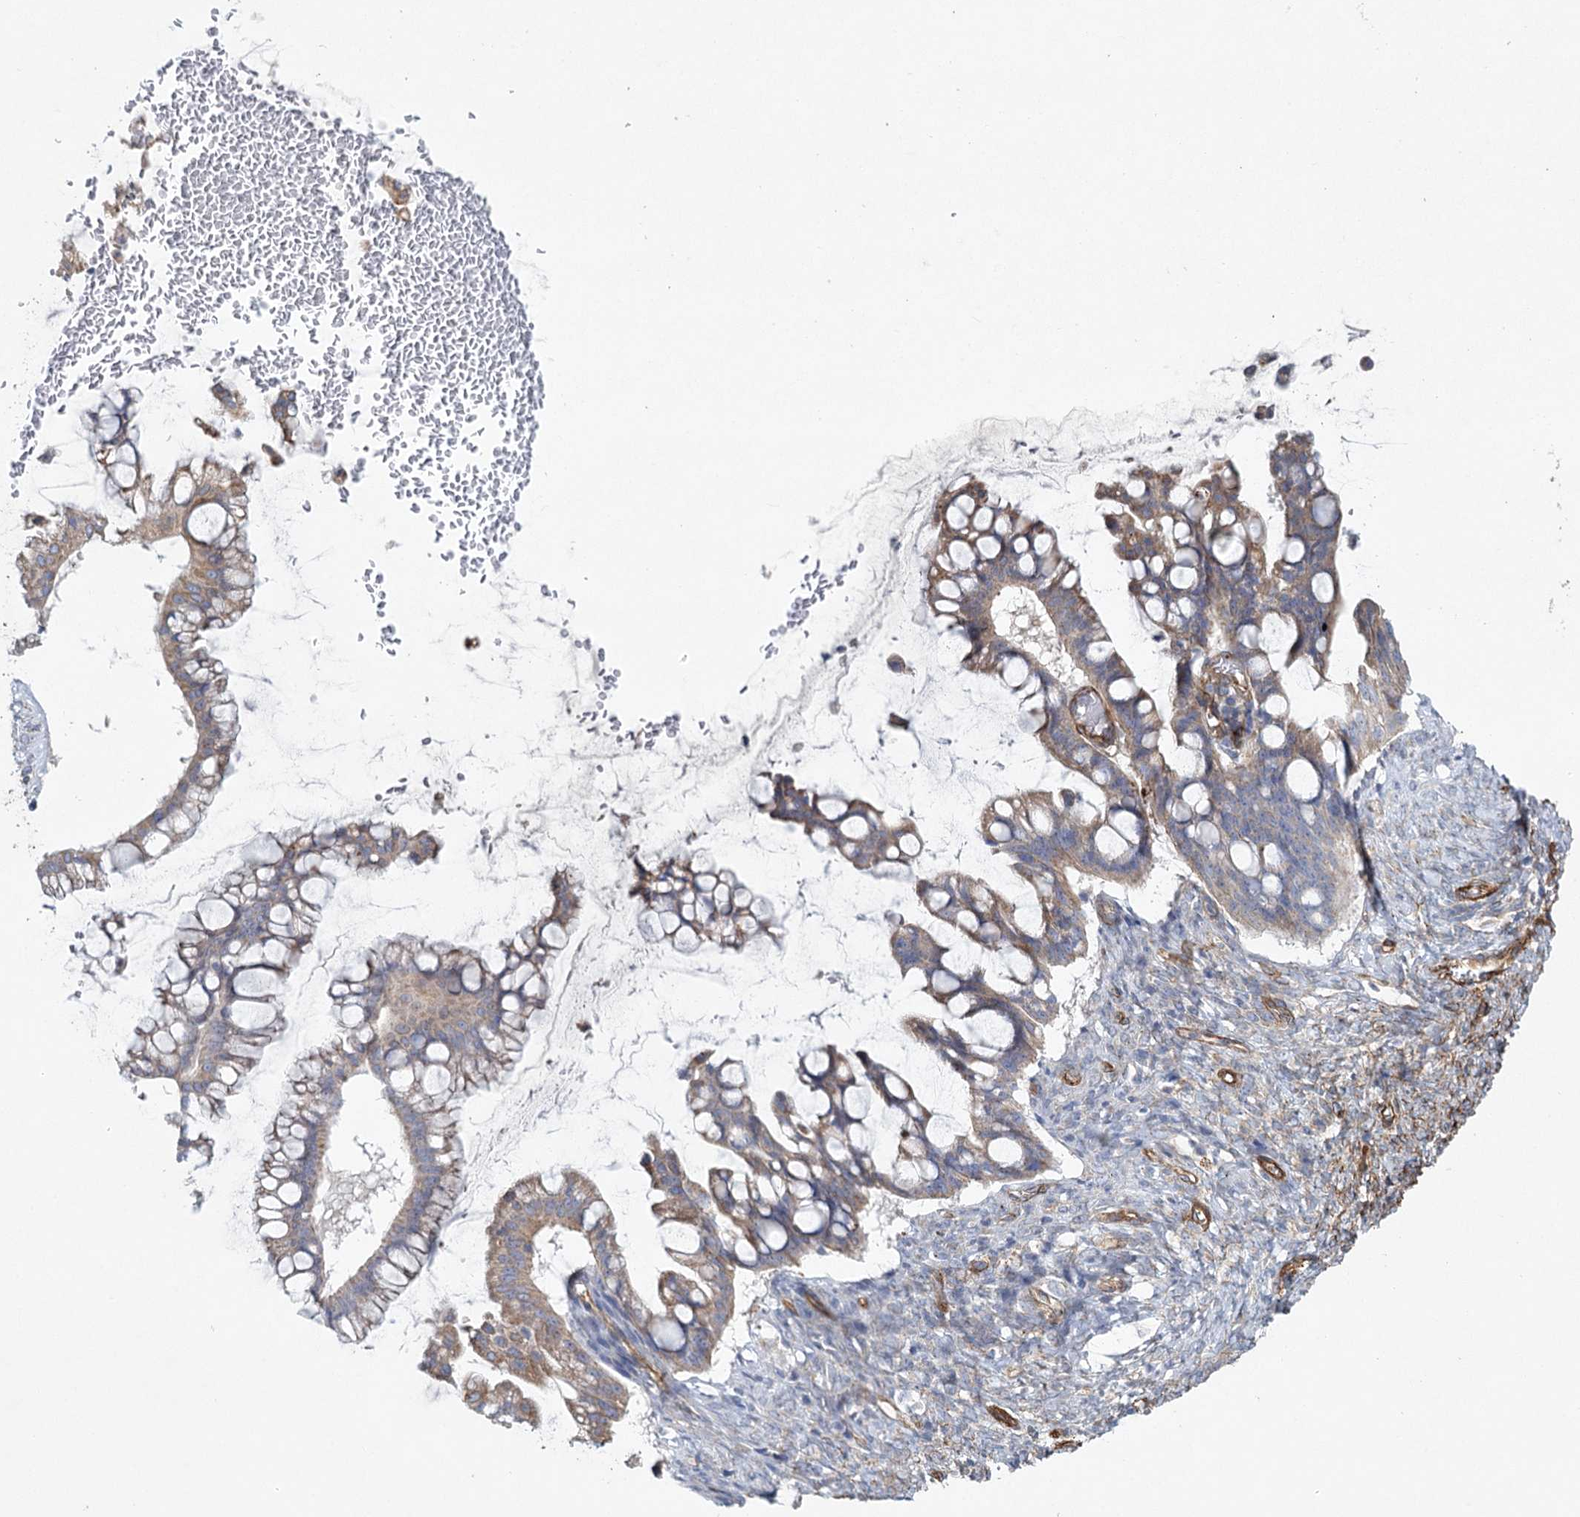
{"staining": {"intensity": "weak", "quantity": "25%-75%", "location": "cytoplasmic/membranous"}, "tissue": "ovarian cancer", "cell_type": "Tumor cells", "image_type": "cancer", "snomed": [{"axis": "morphology", "description": "Cystadenocarcinoma, mucinous, NOS"}, {"axis": "topography", "description": "Ovary"}], "caption": "Tumor cells exhibit low levels of weak cytoplasmic/membranous positivity in about 25%-75% of cells in mucinous cystadenocarcinoma (ovarian).", "gene": "TMEM164", "patient": {"sex": "female", "age": 73}}